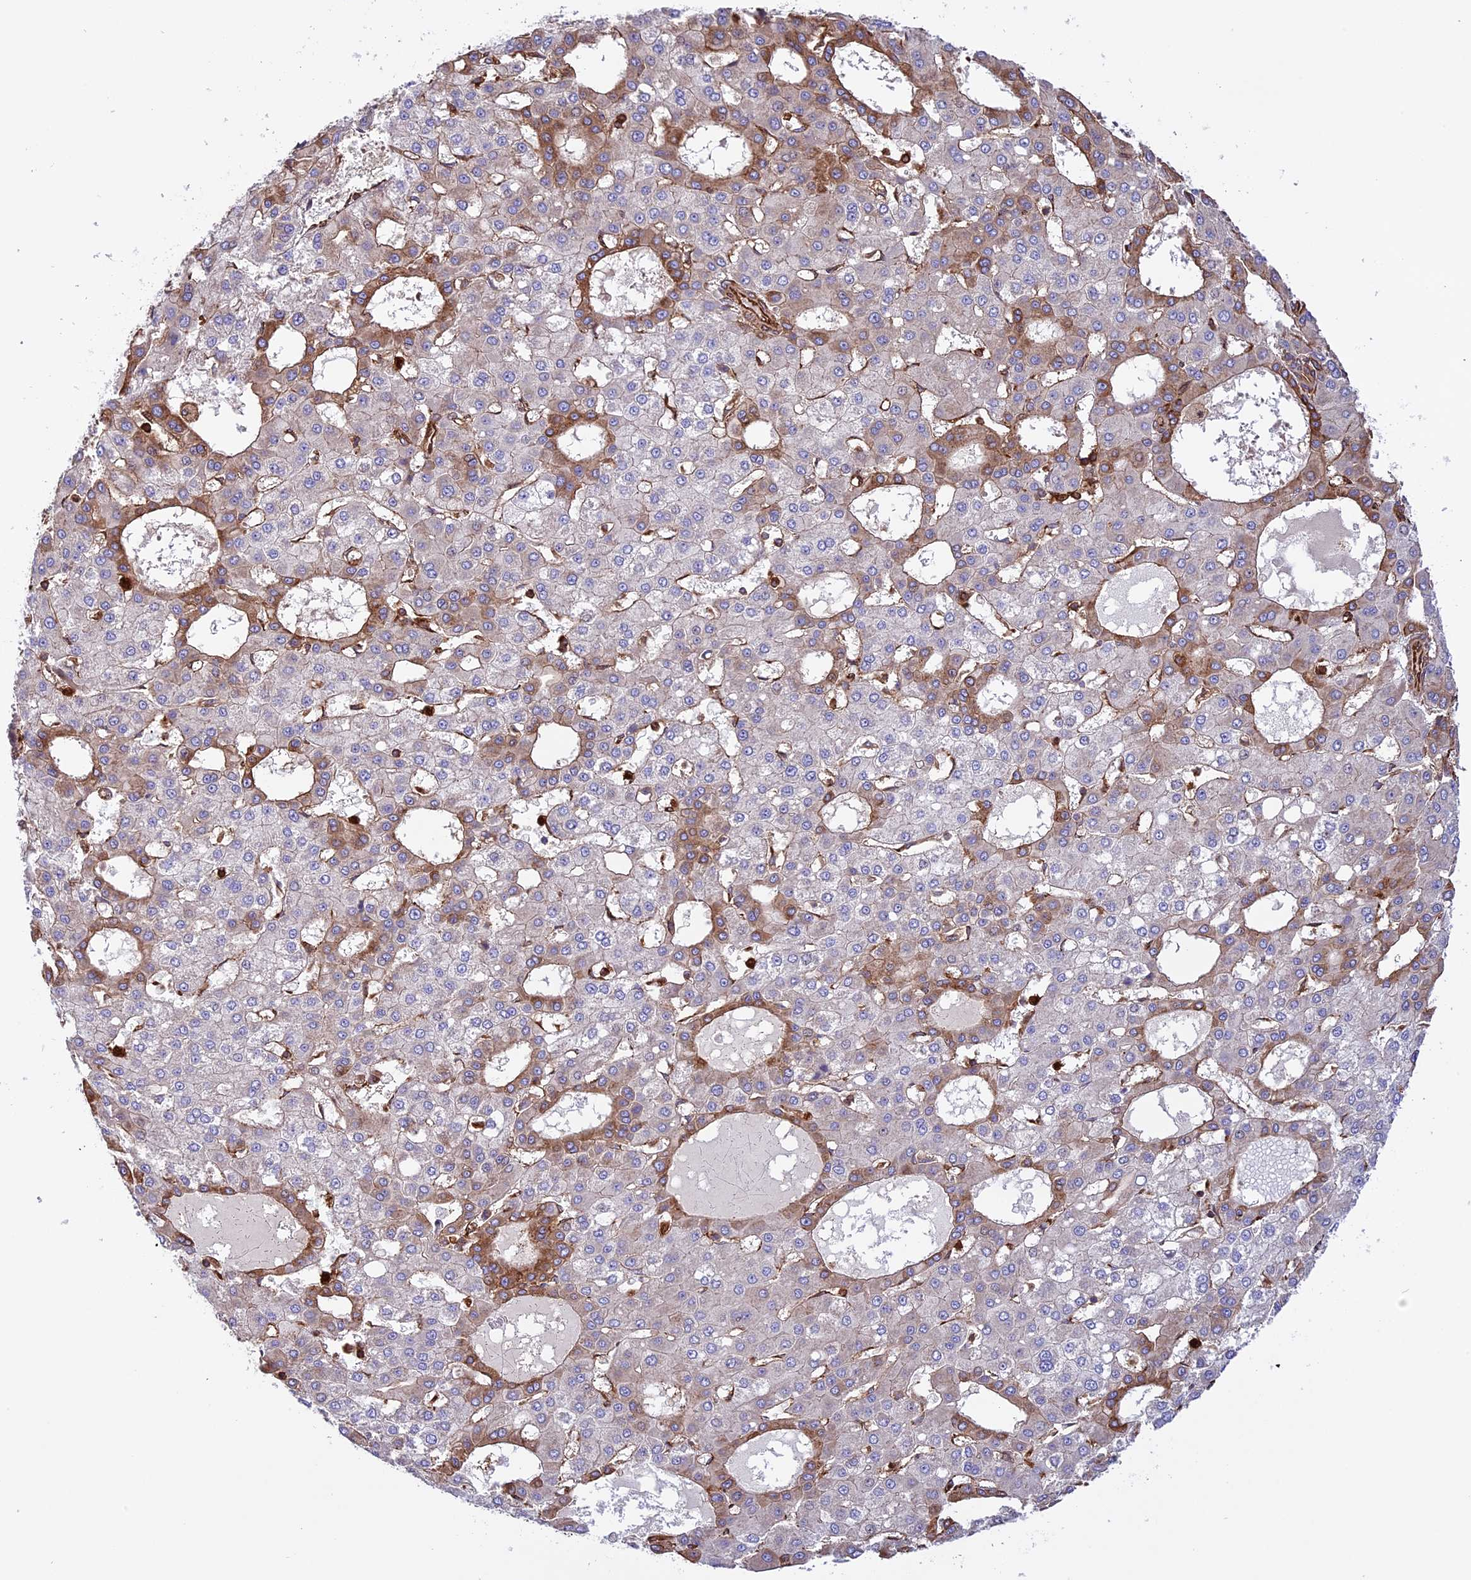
{"staining": {"intensity": "weak", "quantity": "<25%", "location": "cytoplasmic/membranous"}, "tissue": "liver cancer", "cell_type": "Tumor cells", "image_type": "cancer", "snomed": [{"axis": "morphology", "description": "Carcinoma, Hepatocellular, NOS"}, {"axis": "topography", "description": "Liver"}], "caption": "Photomicrograph shows no significant protein expression in tumor cells of hepatocellular carcinoma (liver). (DAB IHC visualized using brightfield microscopy, high magnification).", "gene": "CD99L2", "patient": {"sex": "male", "age": 47}}